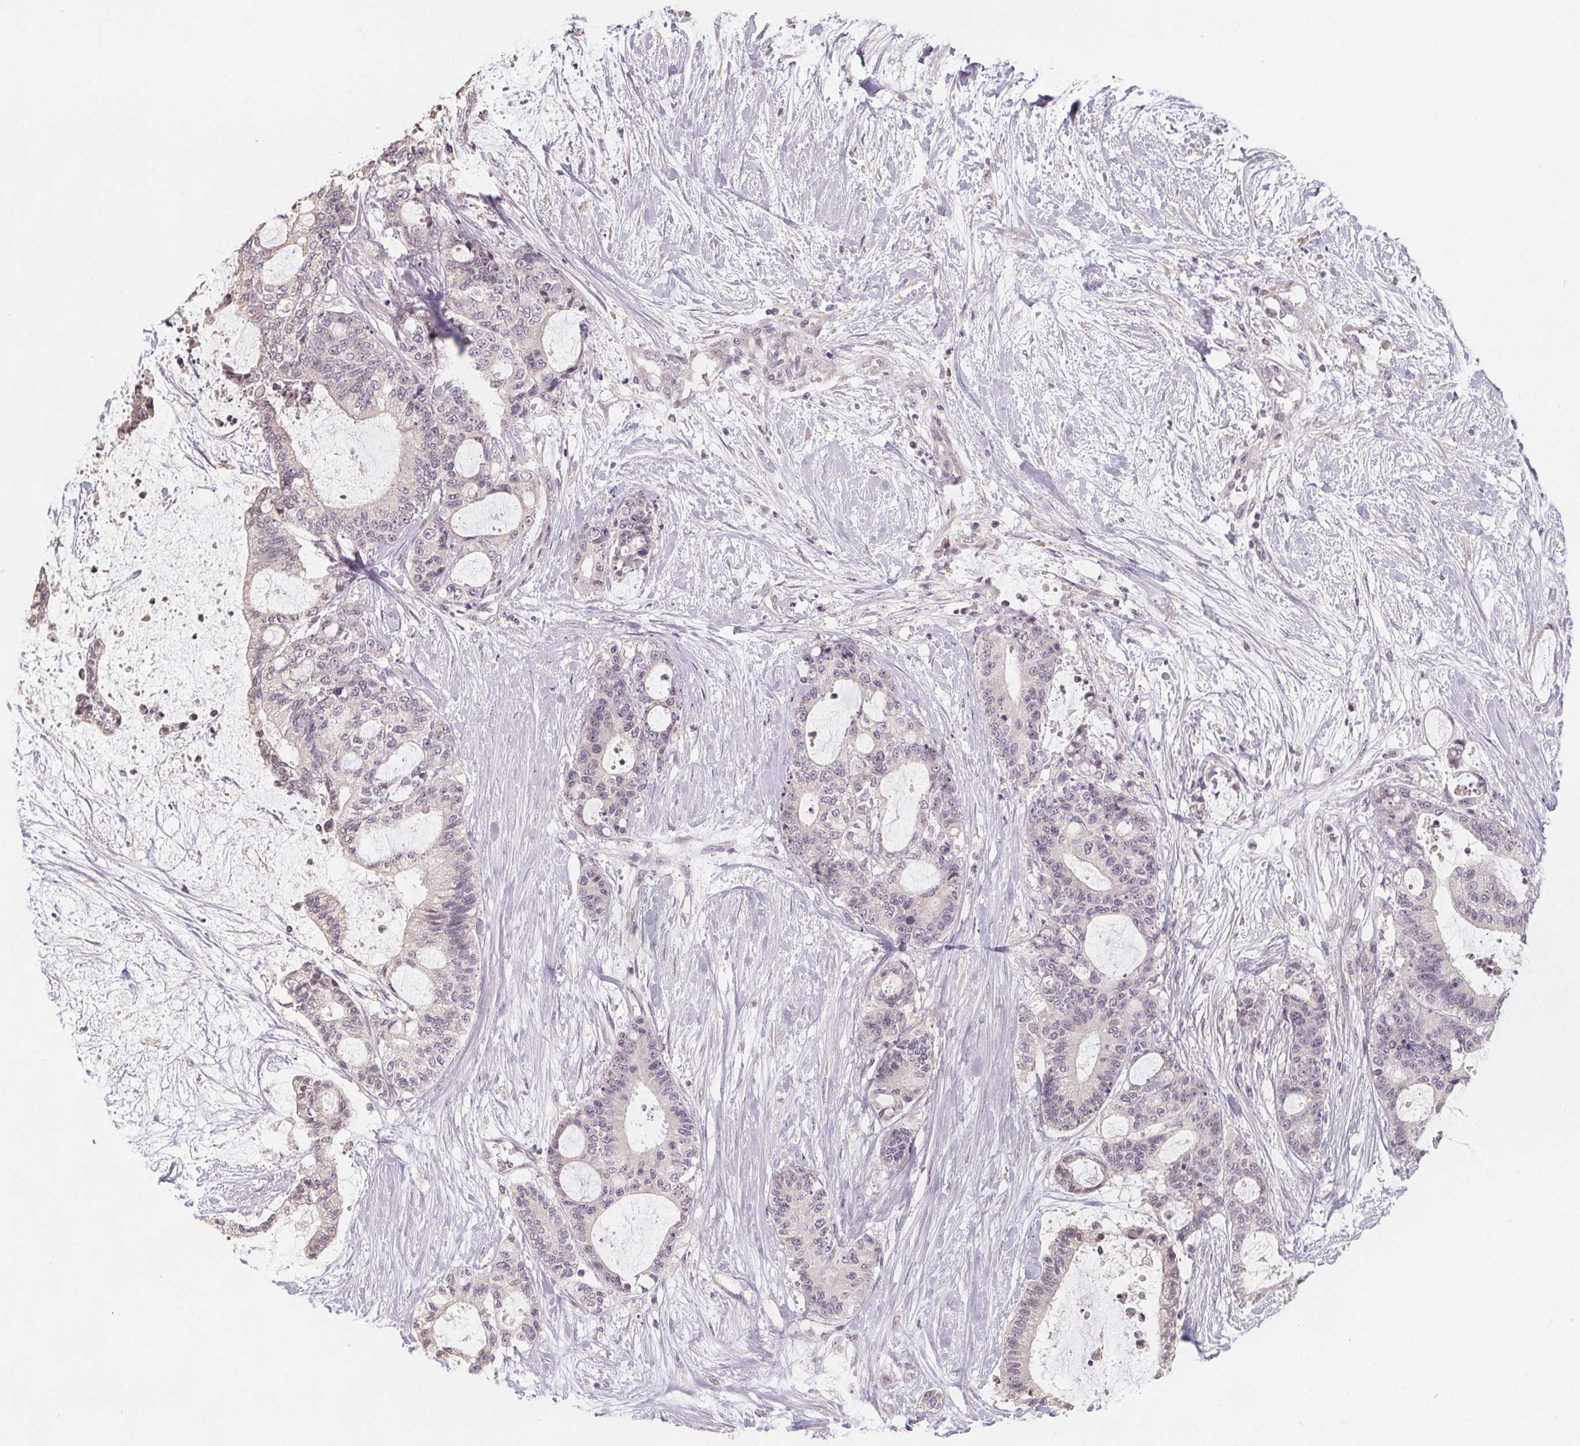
{"staining": {"intensity": "negative", "quantity": "none", "location": "none"}, "tissue": "liver cancer", "cell_type": "Tumor cells", "image_type": "cancer", "snomed": [{"axis": "morphology", "description": "Normal tissue, NOS"}, {"axis": "morphology", "description": "Cholangiocarcinoma"}, {"axis": "topography", "description": "Liver"}, {"axis": "topography", "description": "Peripheral nerve tissue"}], "caption": "This is a histopathology image of immunohistochemistry (IHC) staining of liver cancer (cholangiocarcinoma), which shows no positivity in tumor cells. (Brightfield microscopy of DAB (3,3'-diaminobenzidine) IHC at high magnification).", "gene": "SLC26A2", "patient": {"sex": "female", "age": 73}}